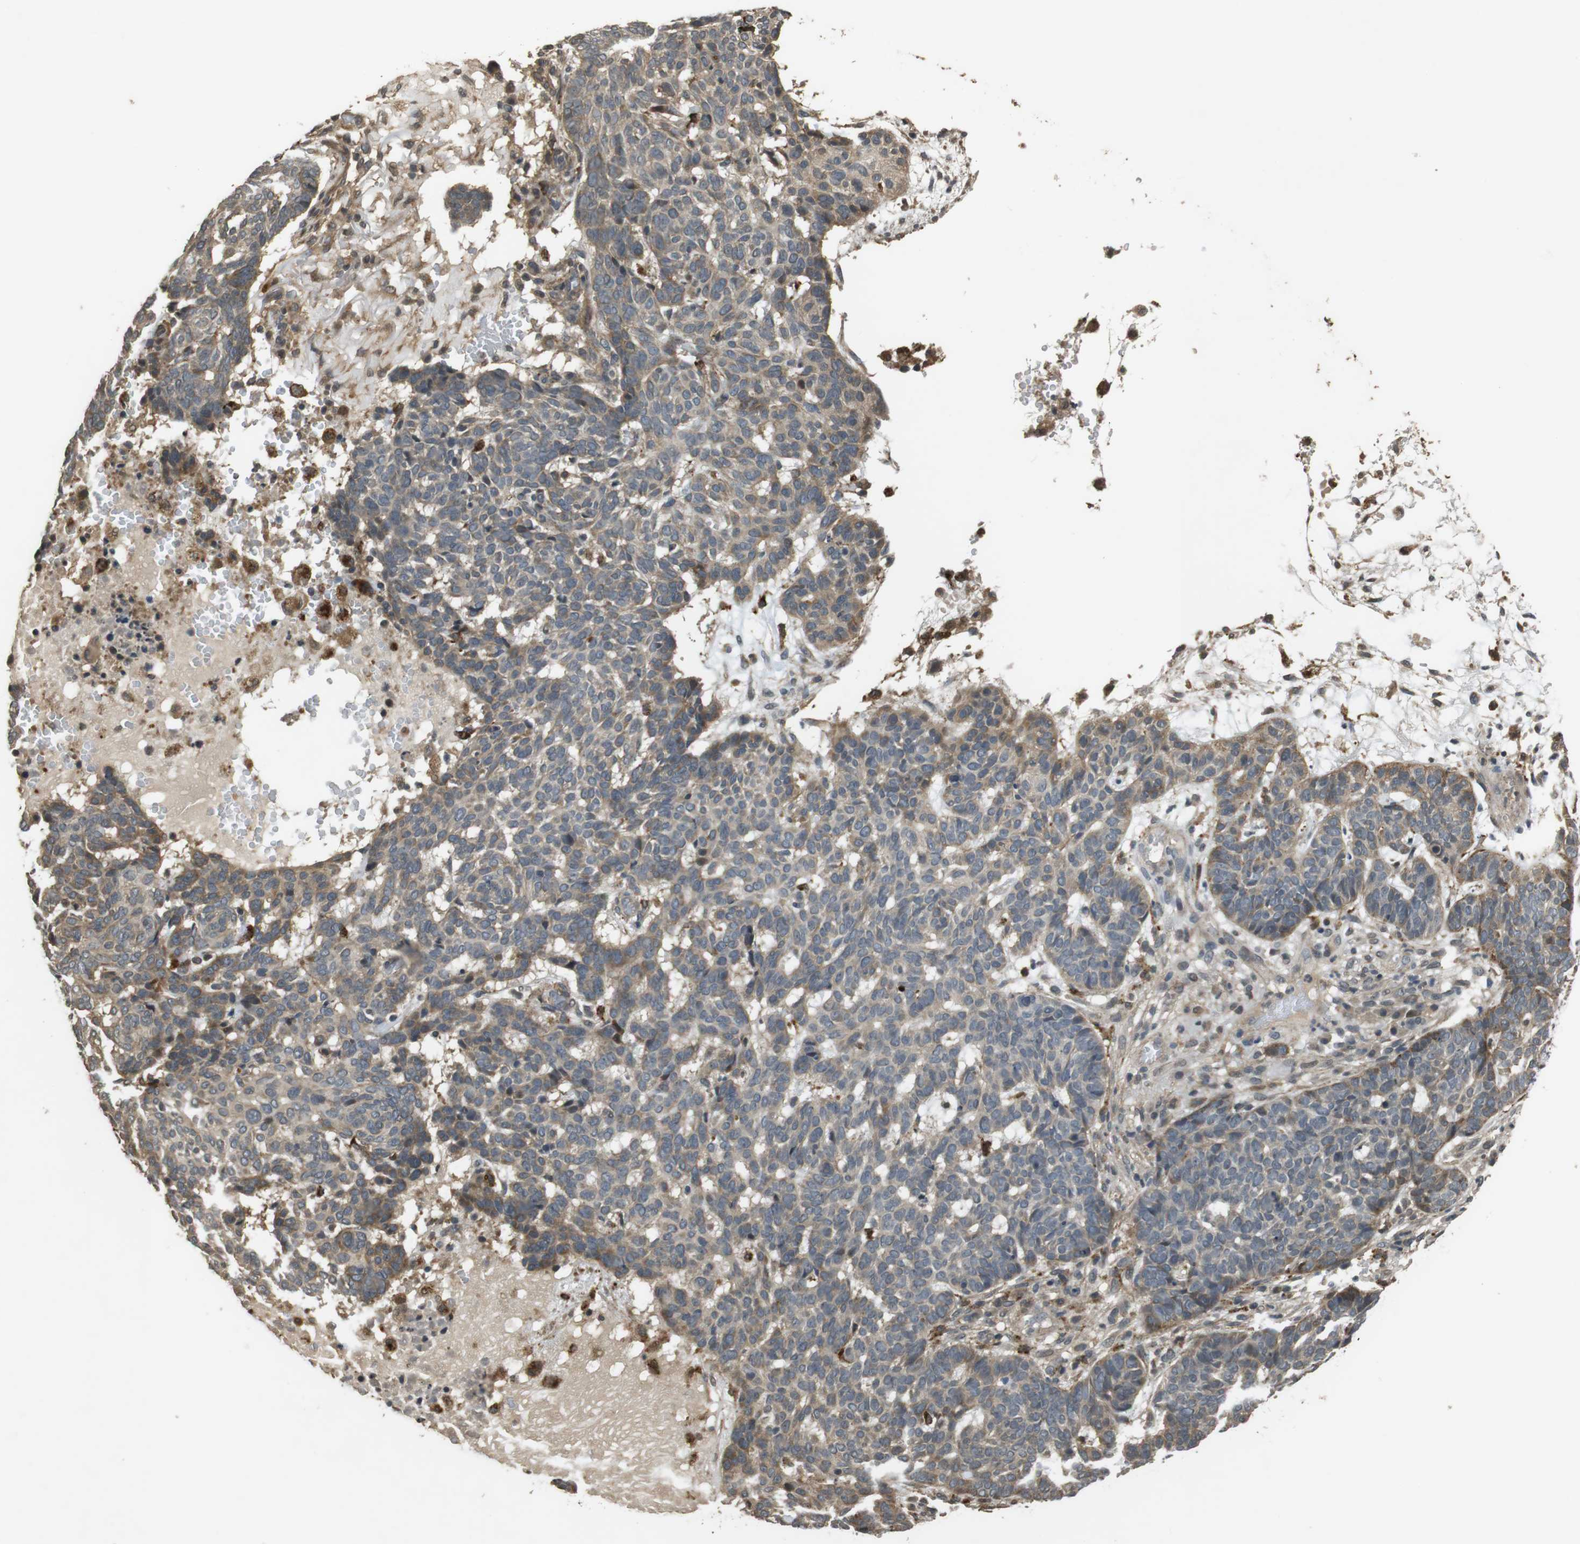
{"staining": {"intensity": "weak", "quantity": "25%-75%", "location": "cytoplasmic/membranous"}, "tissue": "skin cancer", "cell_type": "Tumor cells", "image_type": "cancer", "snomed": [{"axis": "morphology", "description": "Basal cell carcinoma"}, {"axis": "topography", "description": "Skin"}], "caption": "A brown stain labels weak cytoplasmic/membranous staining of a protein in human basal cell carcinoma (skin) tumor cells.", "gene": "FZD10", "patient": {"sex": "male", "age": 85}}